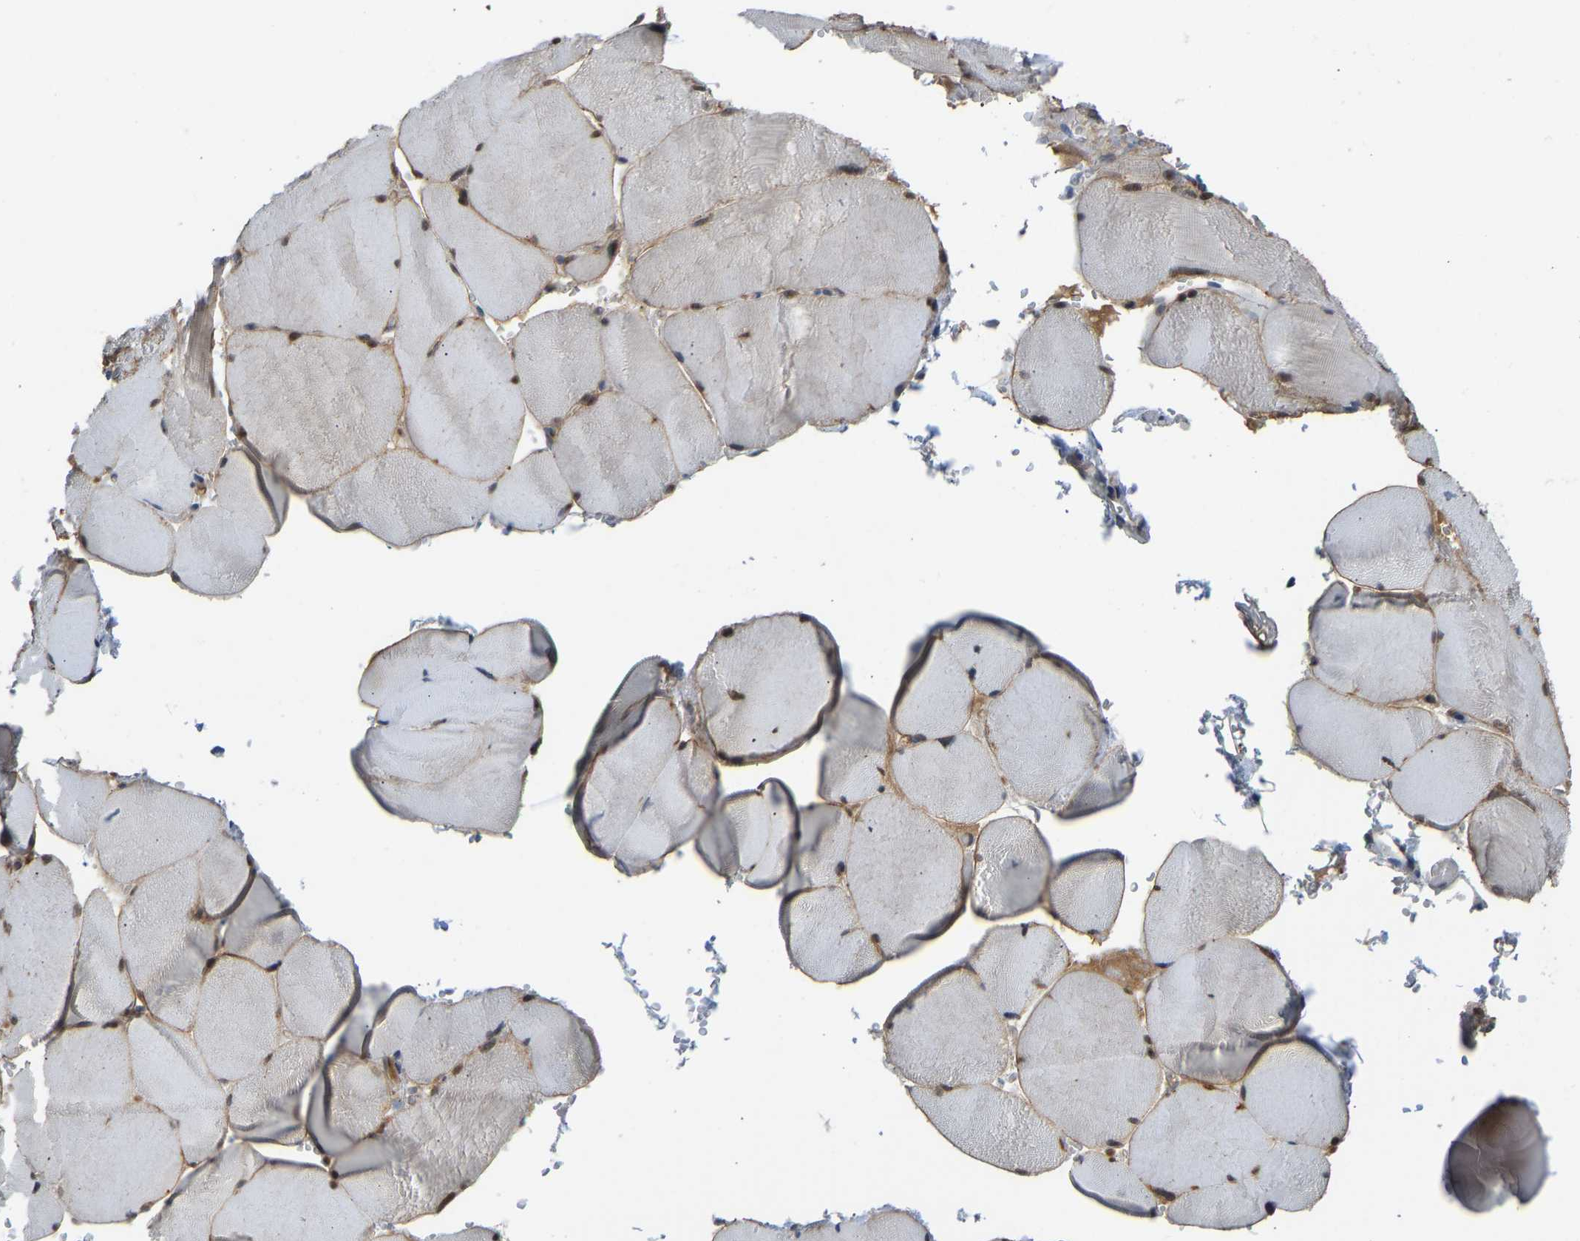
{"staining": {"intensity": "moderate", "quantity": "25%-75%", "location": "cytoplasmic/membranous,nuclear"}, "tissue": "skeletal muscle", "cell_type": "Myocytes", "image_type": "normal", "snomed": [{"axis": "morphology", "description": "Normal tissue, NOS"}, {"axis": "topography", "description": "Skin"}, {"axis": "topography", "description": "Skeletal muscle"}], "caption": "Immunohistochemistry (DAB (3,3'-diaminobenzidine)) staining of unremarkable skeletal muscle shows moderate cytoplasmic/membranous,nuclear protein expression in about 25%-75% of myocytes.", "gene": "ZNF251", "patient": {"sex": "male", "age": 83}}